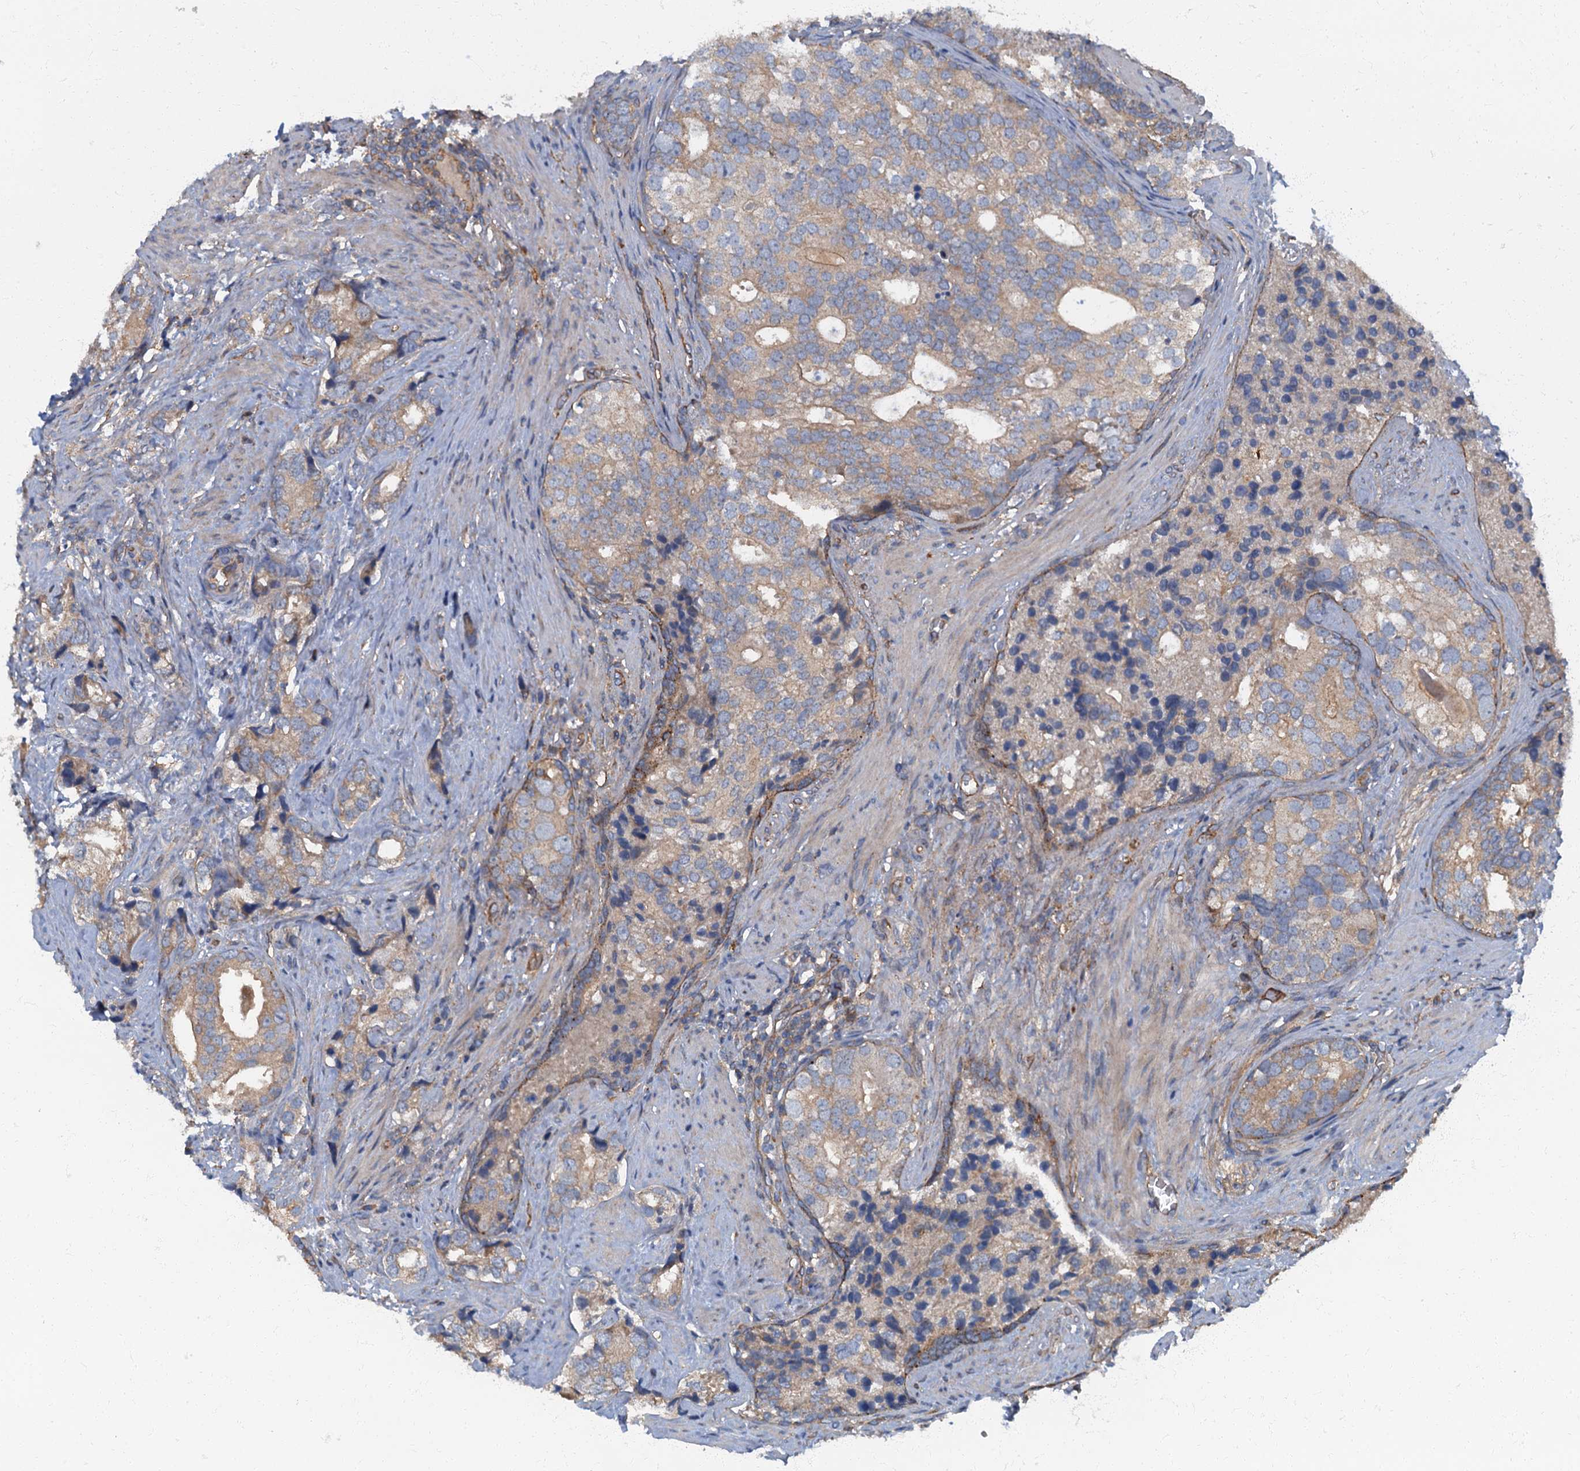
{"staining": {"intensity": "weak", "quantity": "25%-75%", "location": "cytoplasmic/membranous"}, "tissue": "prostate cancer", "cell_type": "Tumor cells", "image_type": "cancer", "snomed": [{"axis": "morphology", "description": "Adenocarcinoma, High grade"}, {"axis": "topography", "description": "Prostate"}], "caption": "Immunohistochemical staining of prostate cancer exhibits low levels of weak cytoplasmic/membranous staining in approximately 25%-75% of tumor cells. (IHC, brightfield microscopy, high magnification).", "gene": "ARL11", "patient": {"sex": "male", "age": 75}}